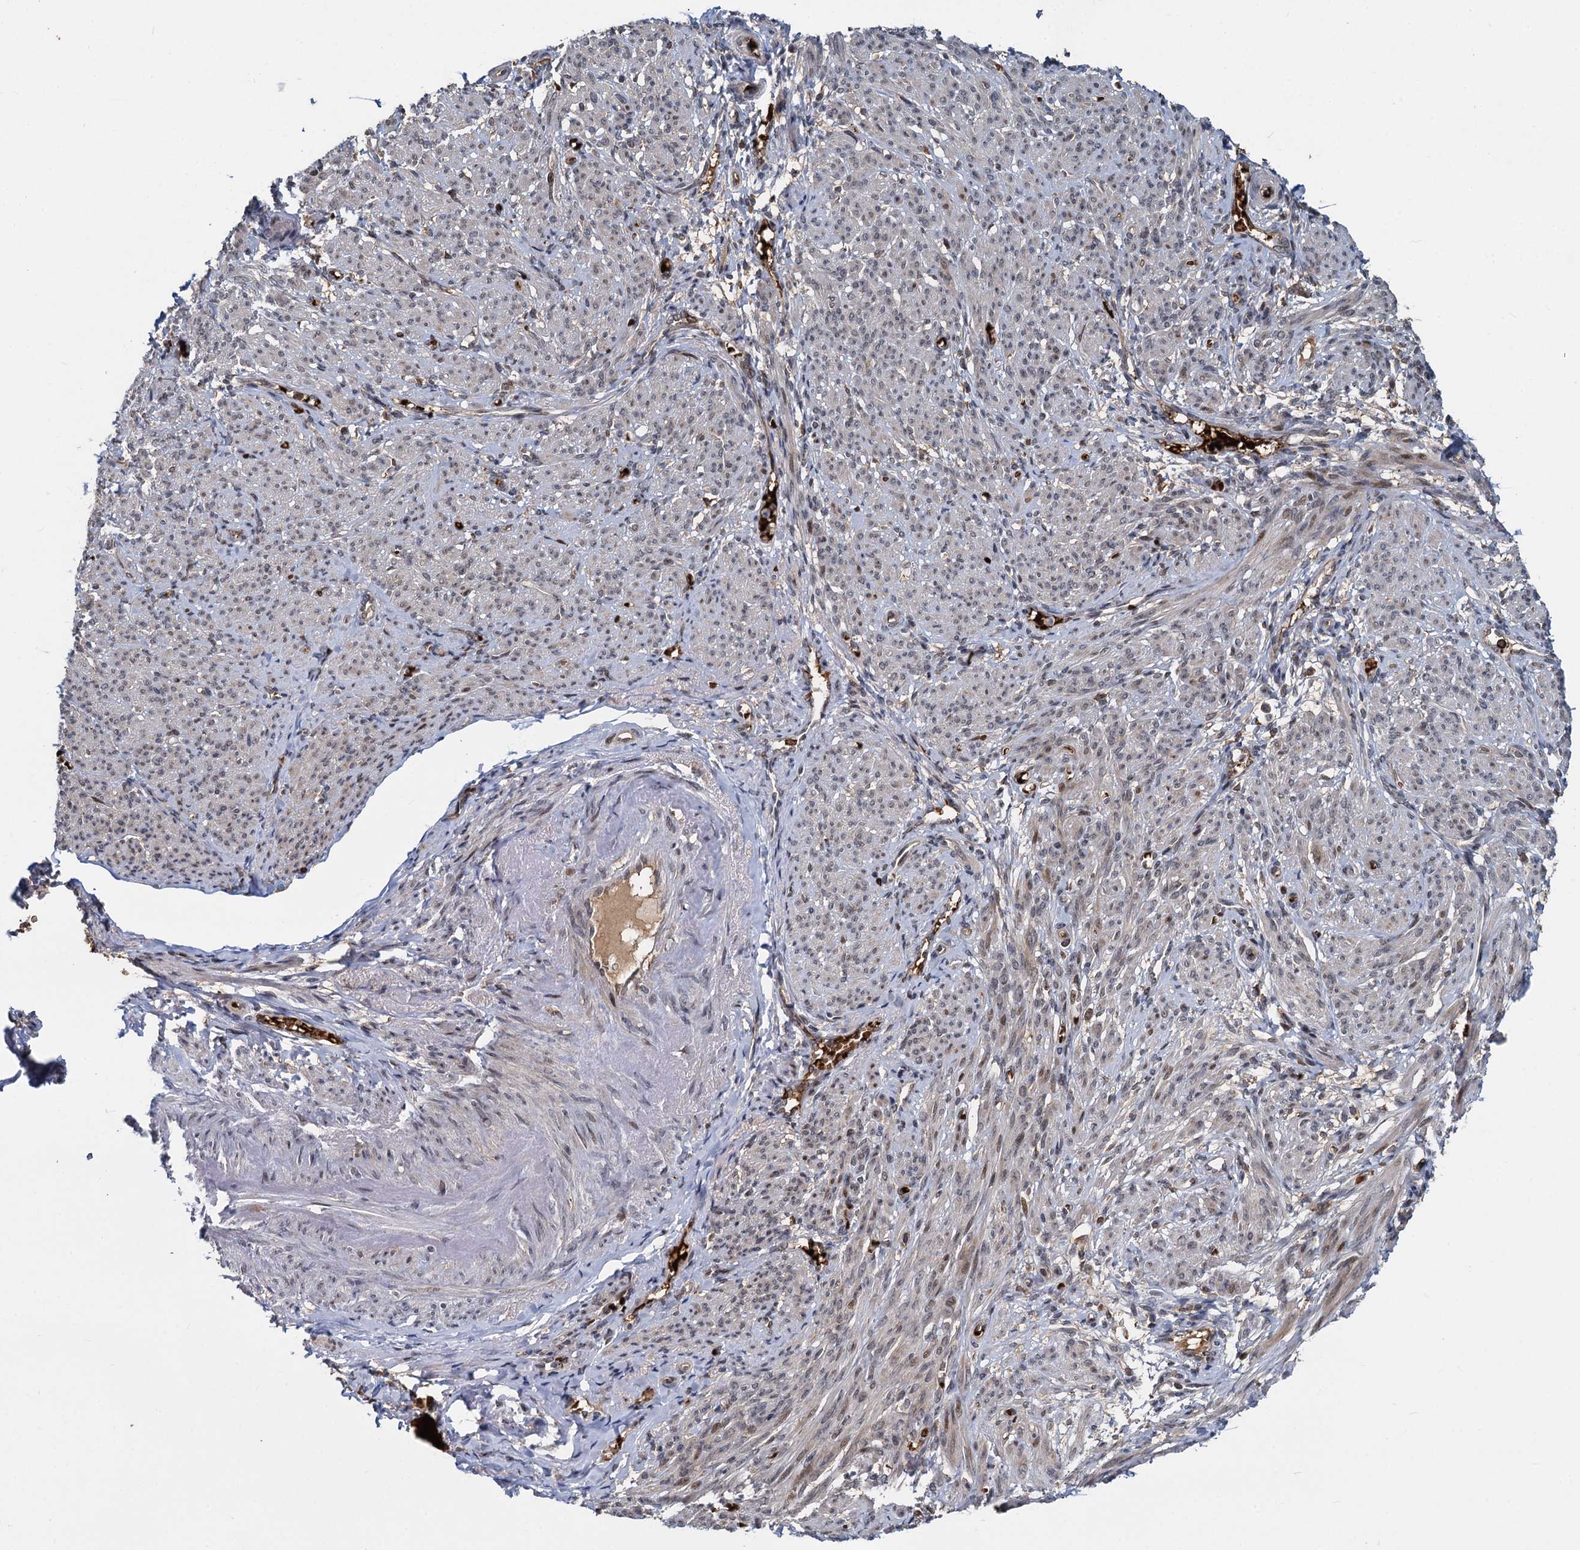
{"staining": {"intensity": "weak", "quantity": "<25%", "location": "cytoplasmic/membranous"}, "tissue": "smooth muscle", "cell_type": "Smooth muscle cells", "image_type": "normal", "snomed": [{"axis": "morphology", "description": "Normal tissue, NOS"}, {"axis": "topography", "description": "Smooth muscle"}], "caption": "Immunohistochemistry image of normal smooth muscle stained for a protein (brown), which demonstrates no positivity in smooth muscle cells.", "gene": "FANCI", "patient": {"sex": "female", "age": 39}}